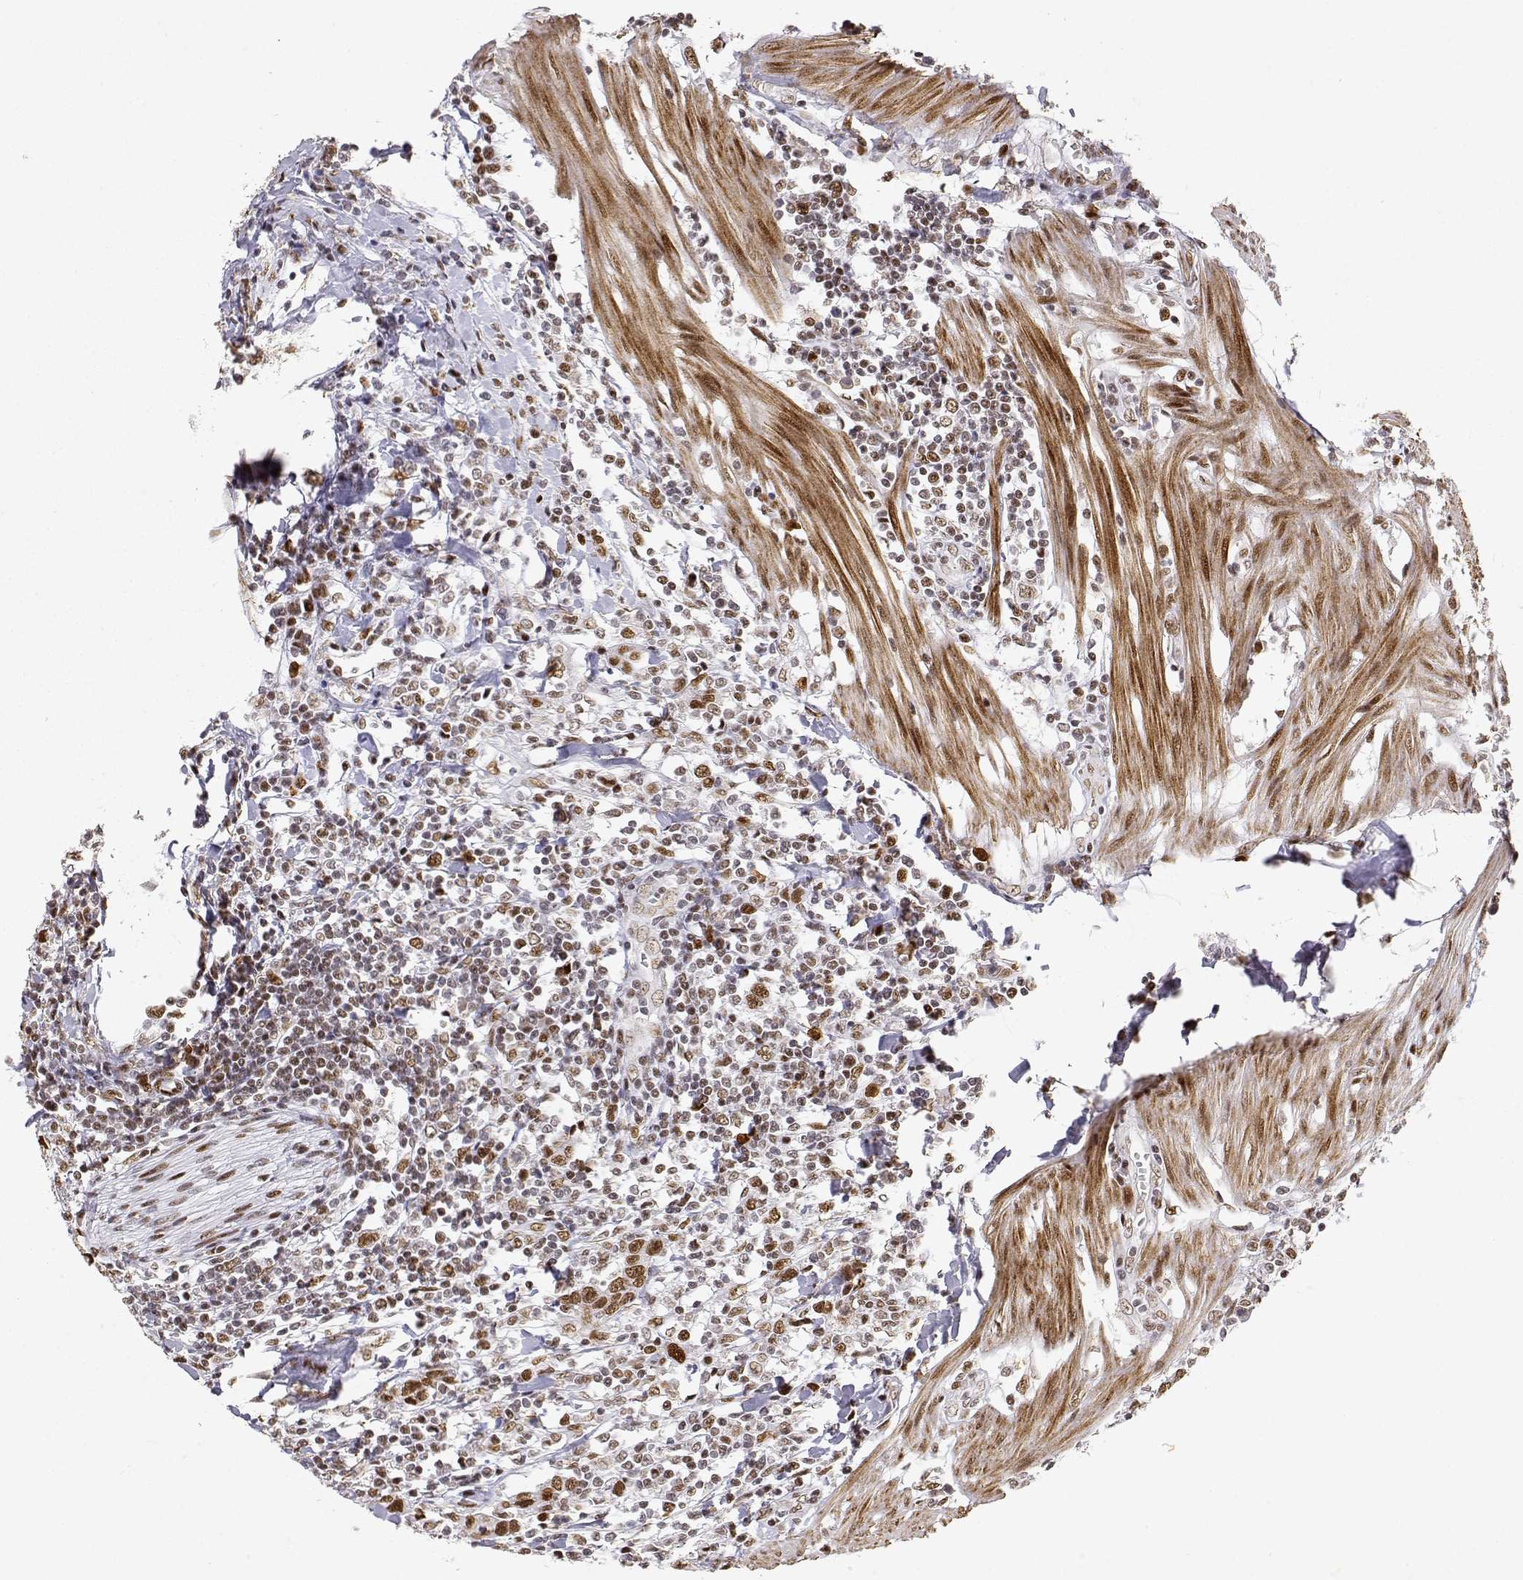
{"staining": {"intensity": "moderate", "quantity": ">75%", "location": "nuclear"}, "tissue": "urothelial cancer", "cell_type": "Tumor cells", "image_type": "cancer", "snomed": [{"axis": "morphology", "description": "Urothelial carcinoma, High grade"}, {"axis": "topography", "description": "Urinary bladder"}], "caption": "High-grade urothelial carcinoma tissue shows moderate nuclear positivity in about >75% of tumor cells, visualized by immunohistochemistry.", "gene": "RSF1", "patient": {"sex": "female", "age": 58}}